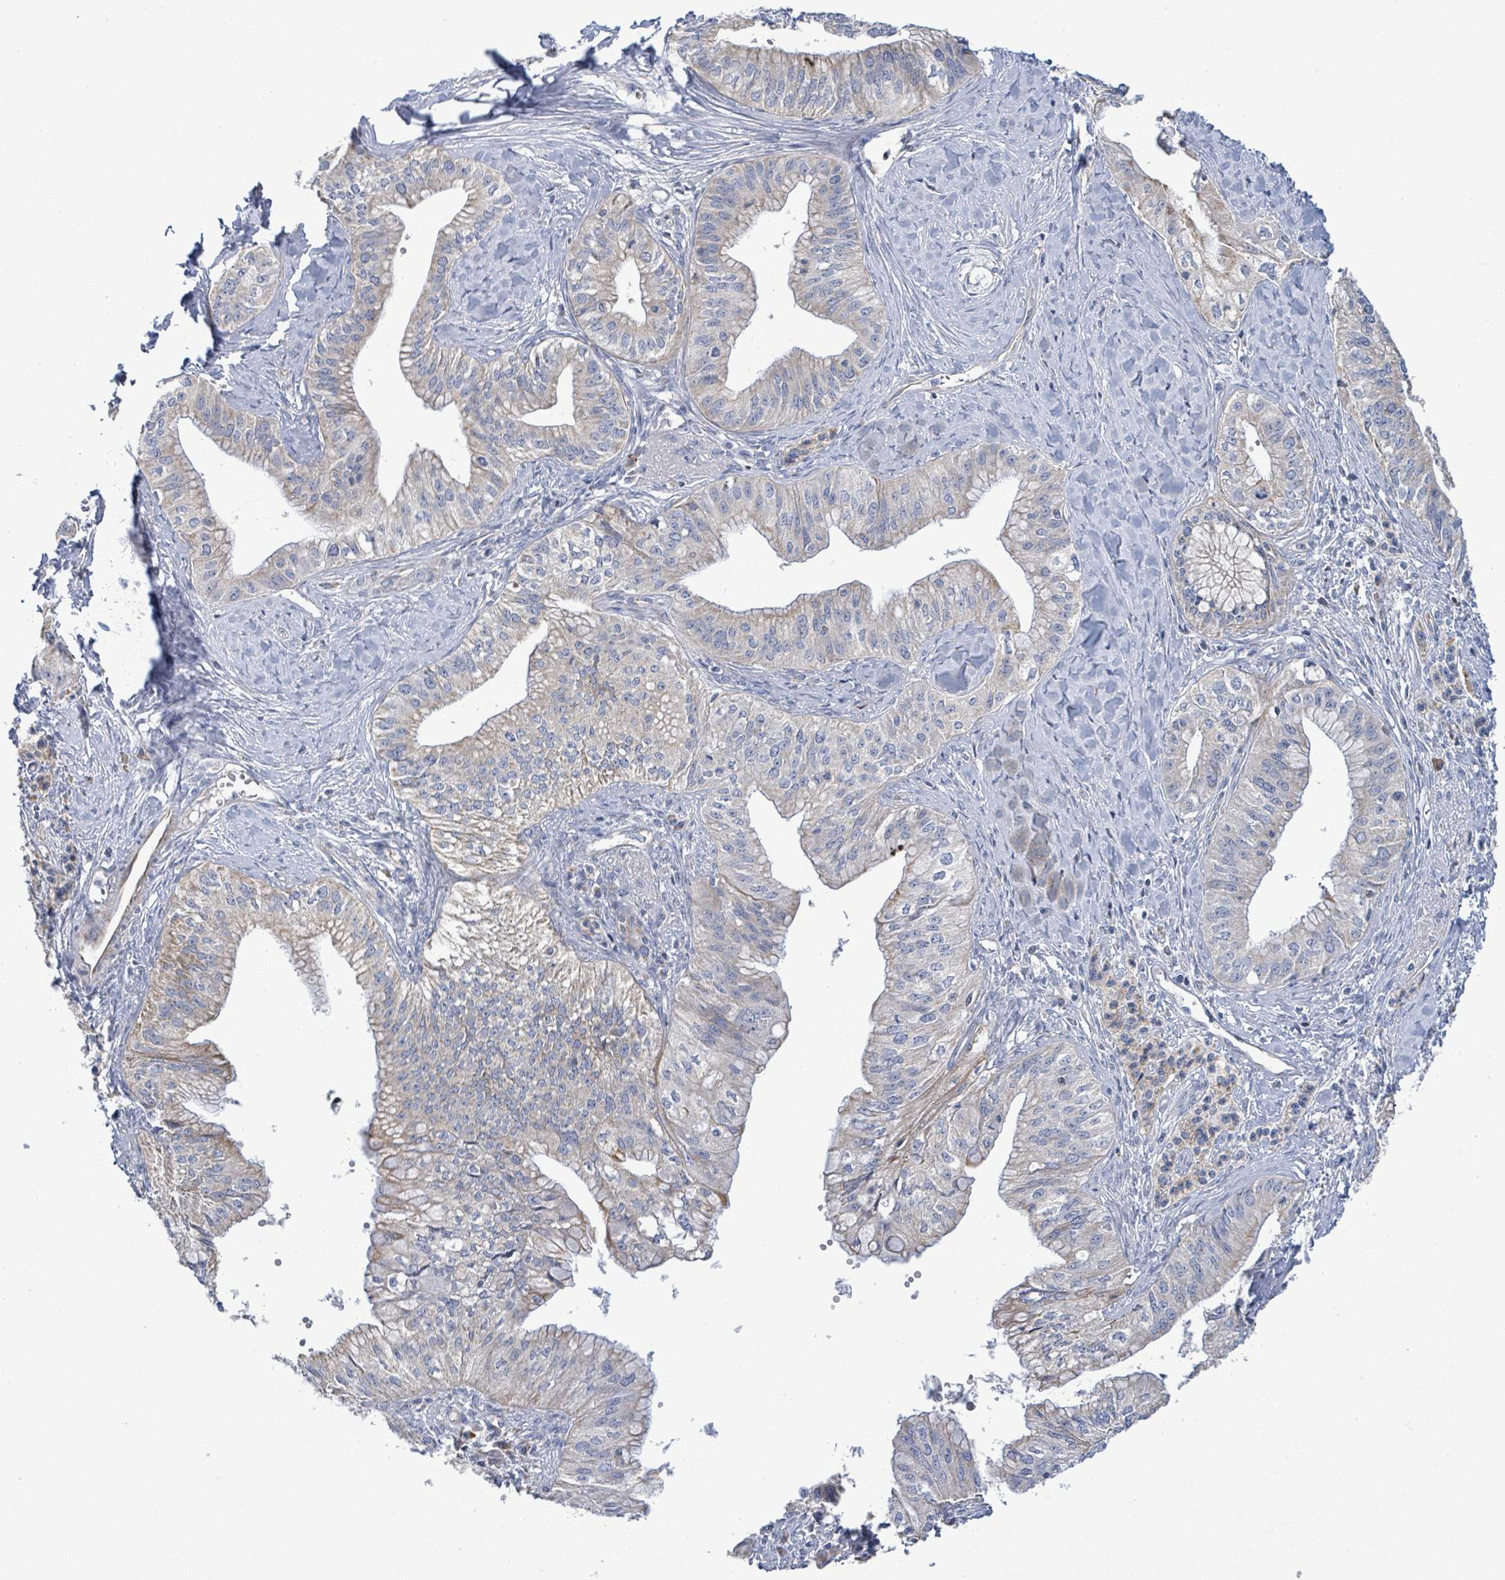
{"staining": {"intensity": "moderate", "quantity": "<25%", "location": "cytoplasmic/membranous"}, "tissue": "pancreatic cancer", "cell_type": "Tumor cells", "image_type": "cancer", "snomed": [{"axis": "morphology", "description": "Adenocarcinoma, NOS"}, {"axis": "topography", "description": "Pancreas"}], "caption": "Pancreatic adenocarcinoma stained with DAB immunohistochemistry (IHC) displays low levels of moderate cytoplasmic/membranous positivity in about <25% of tumor cells. Using DAB (3,3'-diaminobenzidine) (brown) and hematoxylin (blue) stains, captured at high magnification using brightfield microscopy.", "gene": "ALG12", "patient": {"sex": "male", "age": 71}}